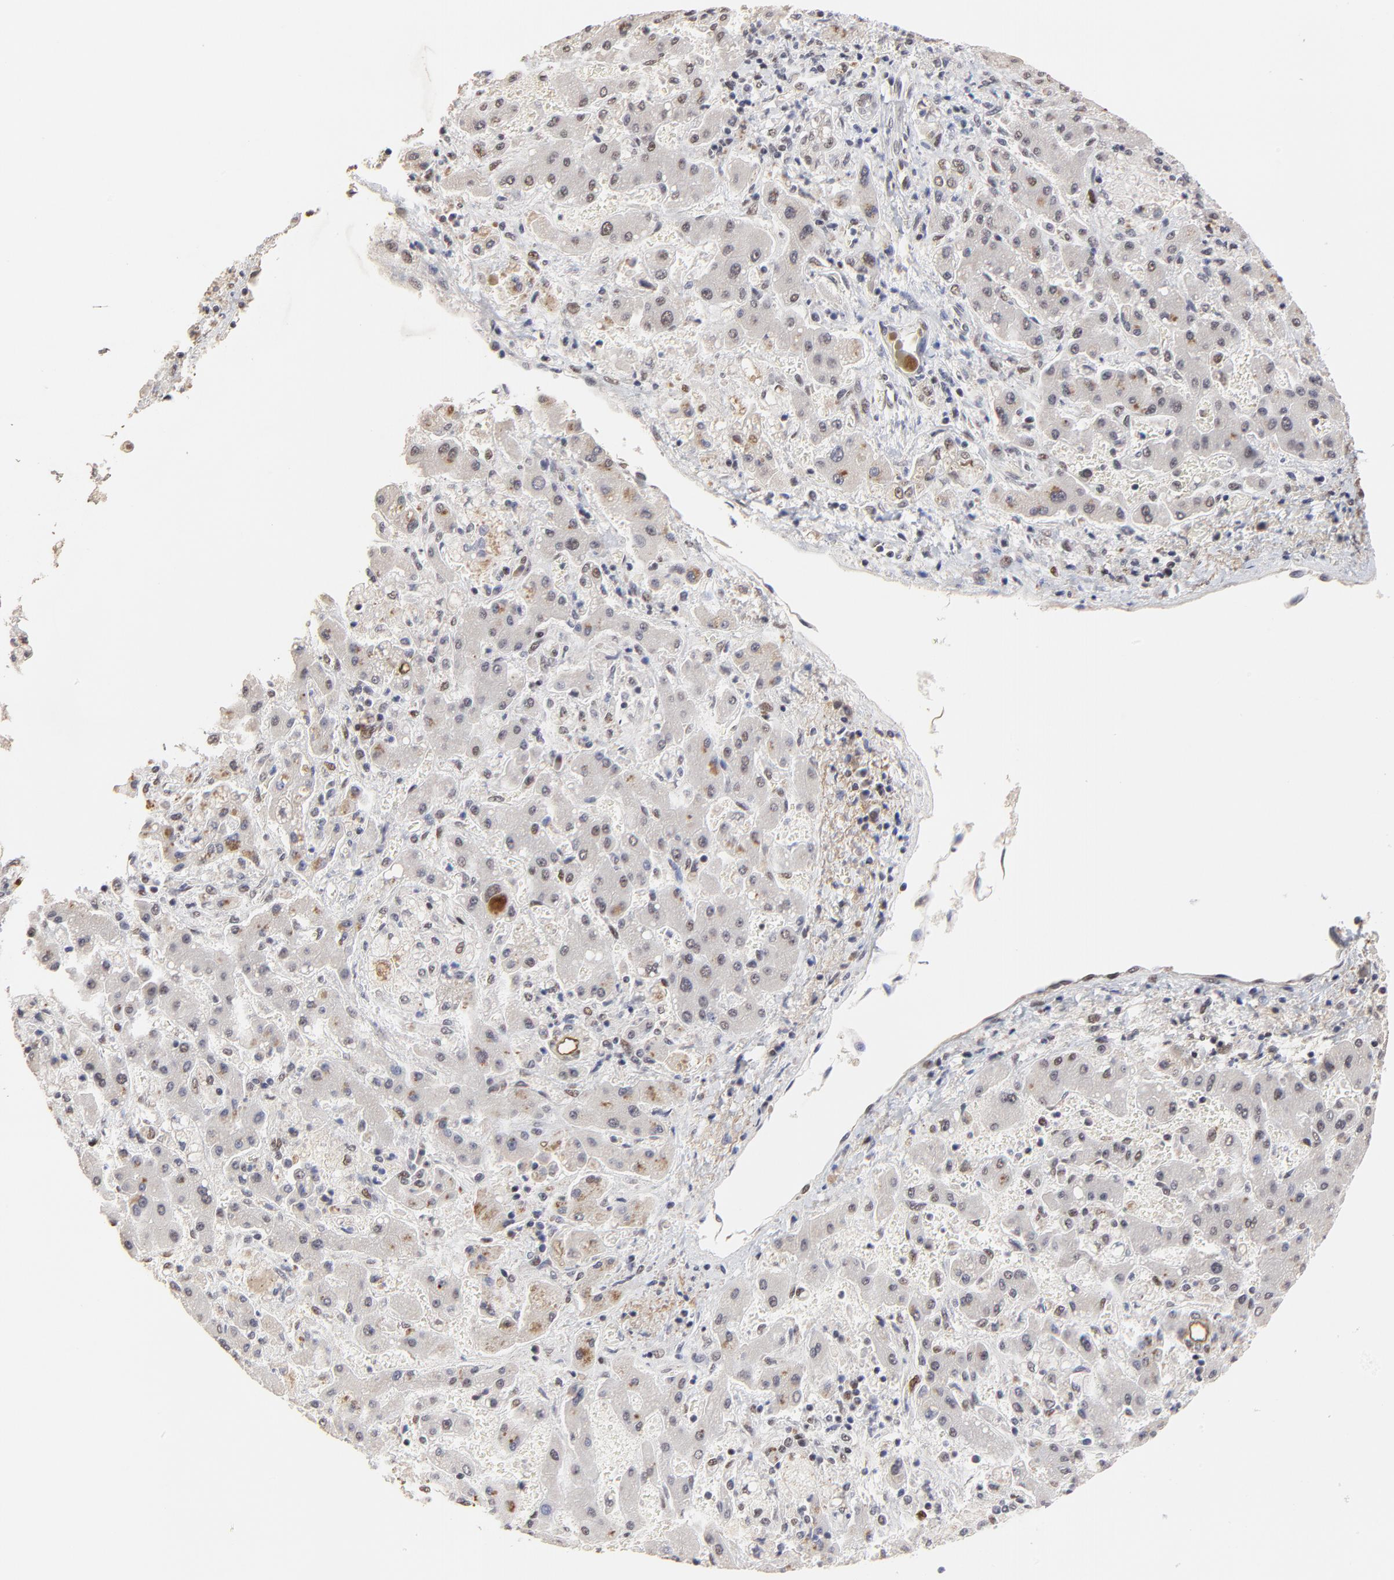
{"staining": {"intensity": "weak", "quantity": "25%-75%", "location": "nuclear"}, "tissue": "liver cancer", "cell_type": "Tumor cells", "image_type": "cancer", "snomed": [{"axis": "morphology", "description": "Cholangiocarcinoma"}, {"axis": "topography", "description": "Liver"}], "caption": "Tumor cells exhibit low levels of weak nuclear positivity in about 25%-75% of cells in liver cancer.", "gene": "OGFOD1", "patient": {"sex": "male", "age": 50}}